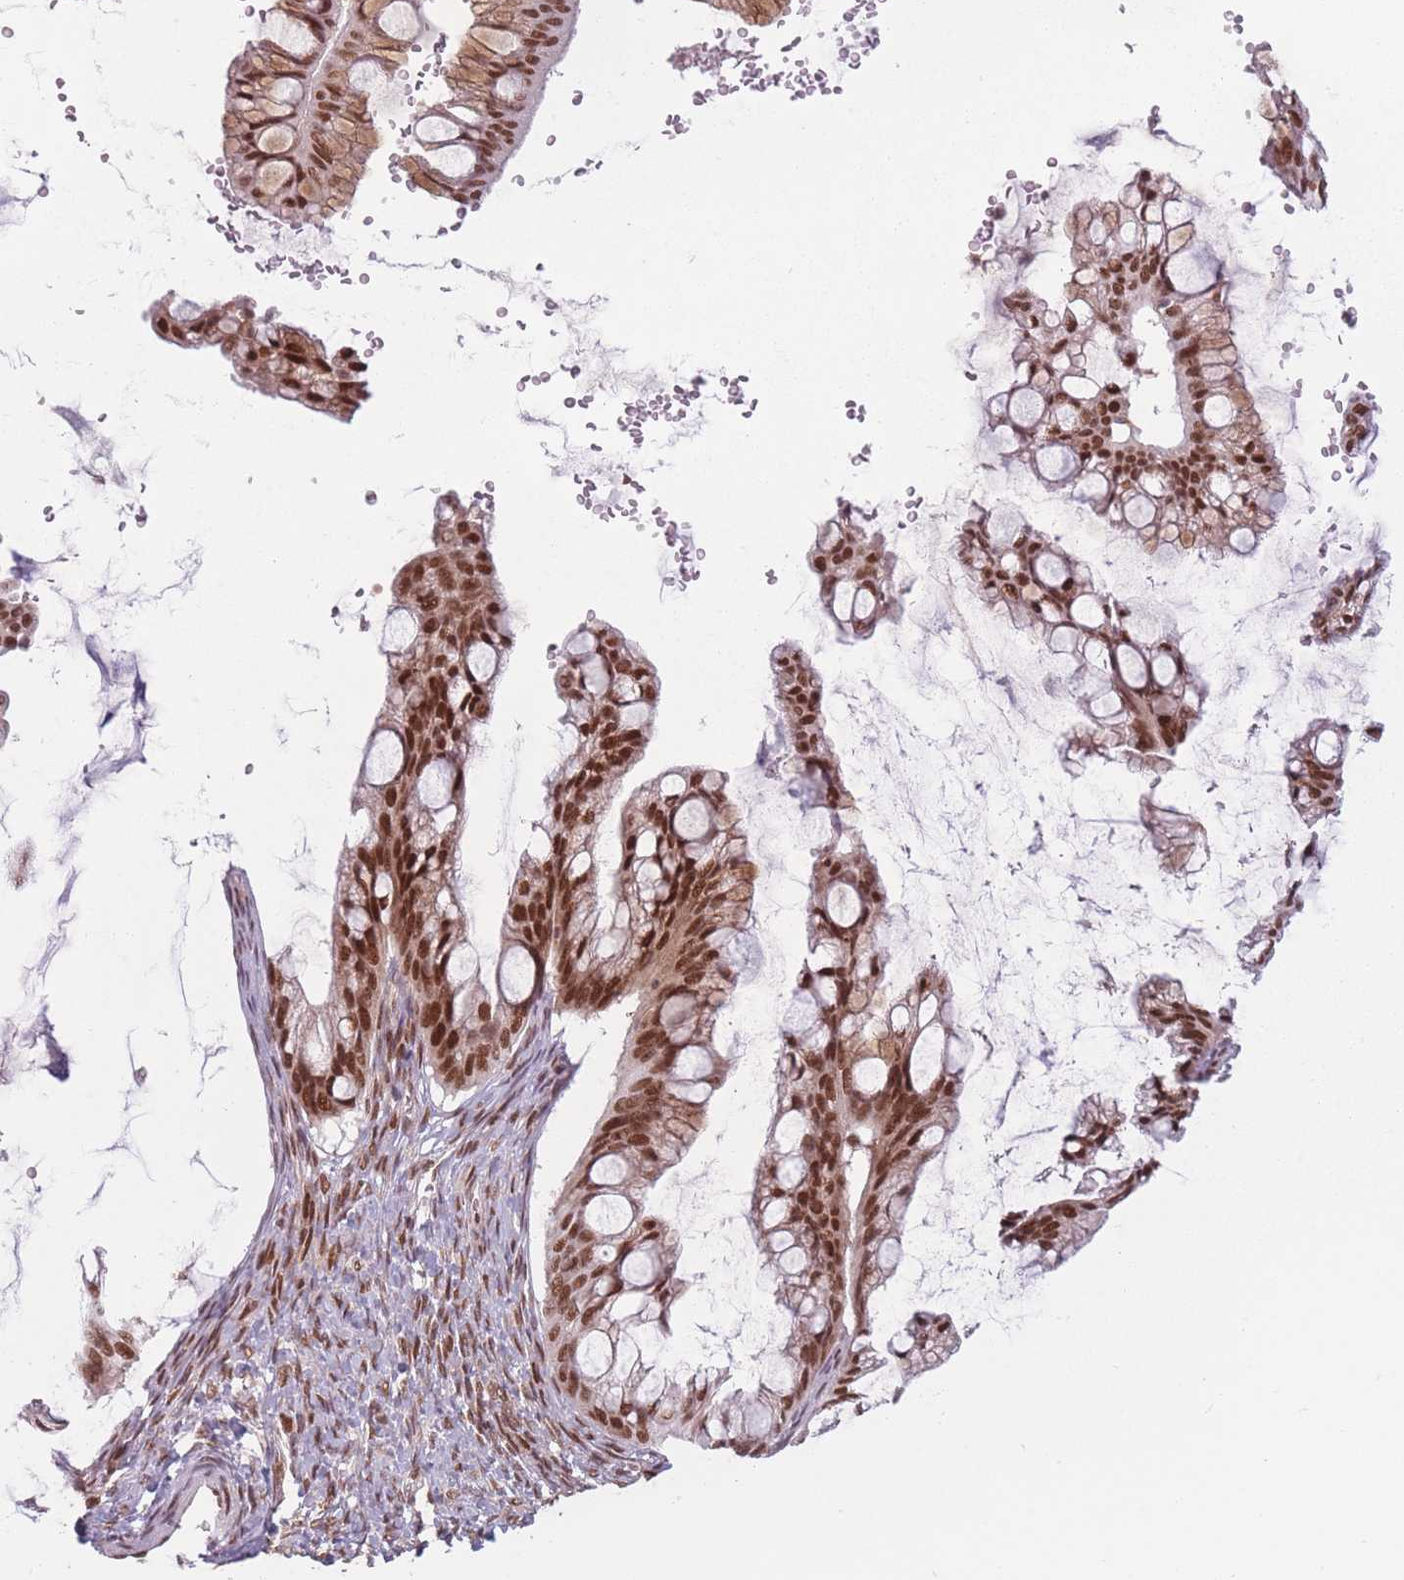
{"staining": {"intensity": "strong", "quantity": ">75%", "location": "cytoplasmic/membranous,nuclear"}, "tissue": "ovarian cancer", "cell_type": "Tumor cells", "image_type": "cancer", "snomed": [{"axis": "morphology", "description": "Cystadenocarcinoma, mucinous, NOS"}, {"axis": "topography", "description": "Ovary"}], "caption": "Brown immunohistochemical staining in human mucinous cystadenocarcinoma (ovarian) displays strong cytoplasmic/membranous and nuclear positivity in approximately >75% of tumor cells.", "gene": "SUPT6H", "patient": {"sex": "female", "age": 73}}